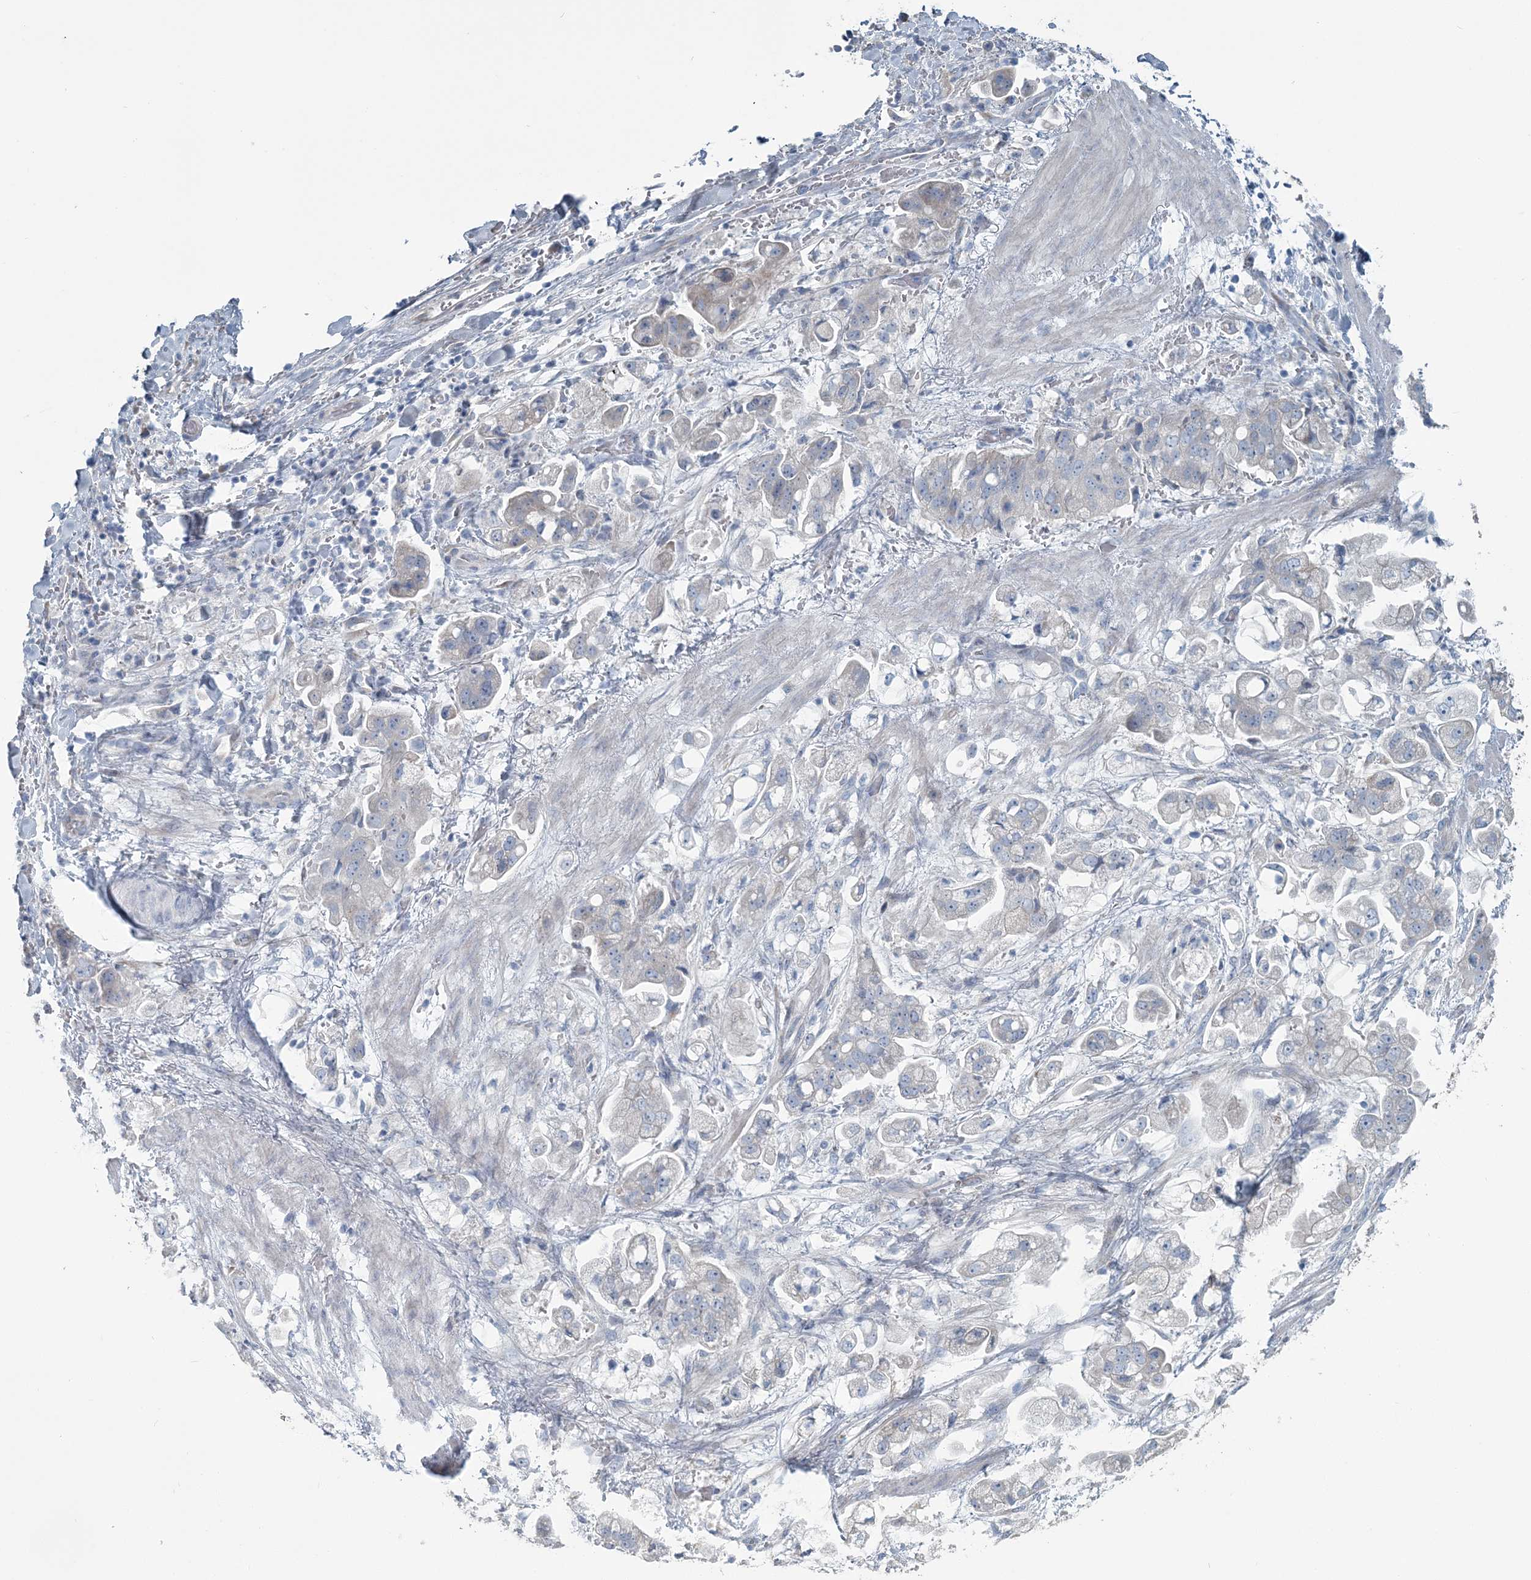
{"staining": {"intensity": "negative", "quantity": "none", "location": "none"}, "tissue": "stomach cancer", "cell_type": "Tumor cells", "image_type": "cancer", "snomed": [{"axis": "morphology", "description": "Adenocarcinoma, NOS"}, {"axis": "topography", "description": "Stomach"}], "caption": "Protein analysis of adenocarcinoma (stomach) displays no significant staining in tumor cells.", "gene": "CMBL", "patient": {"sex": "male", "age": 62}}